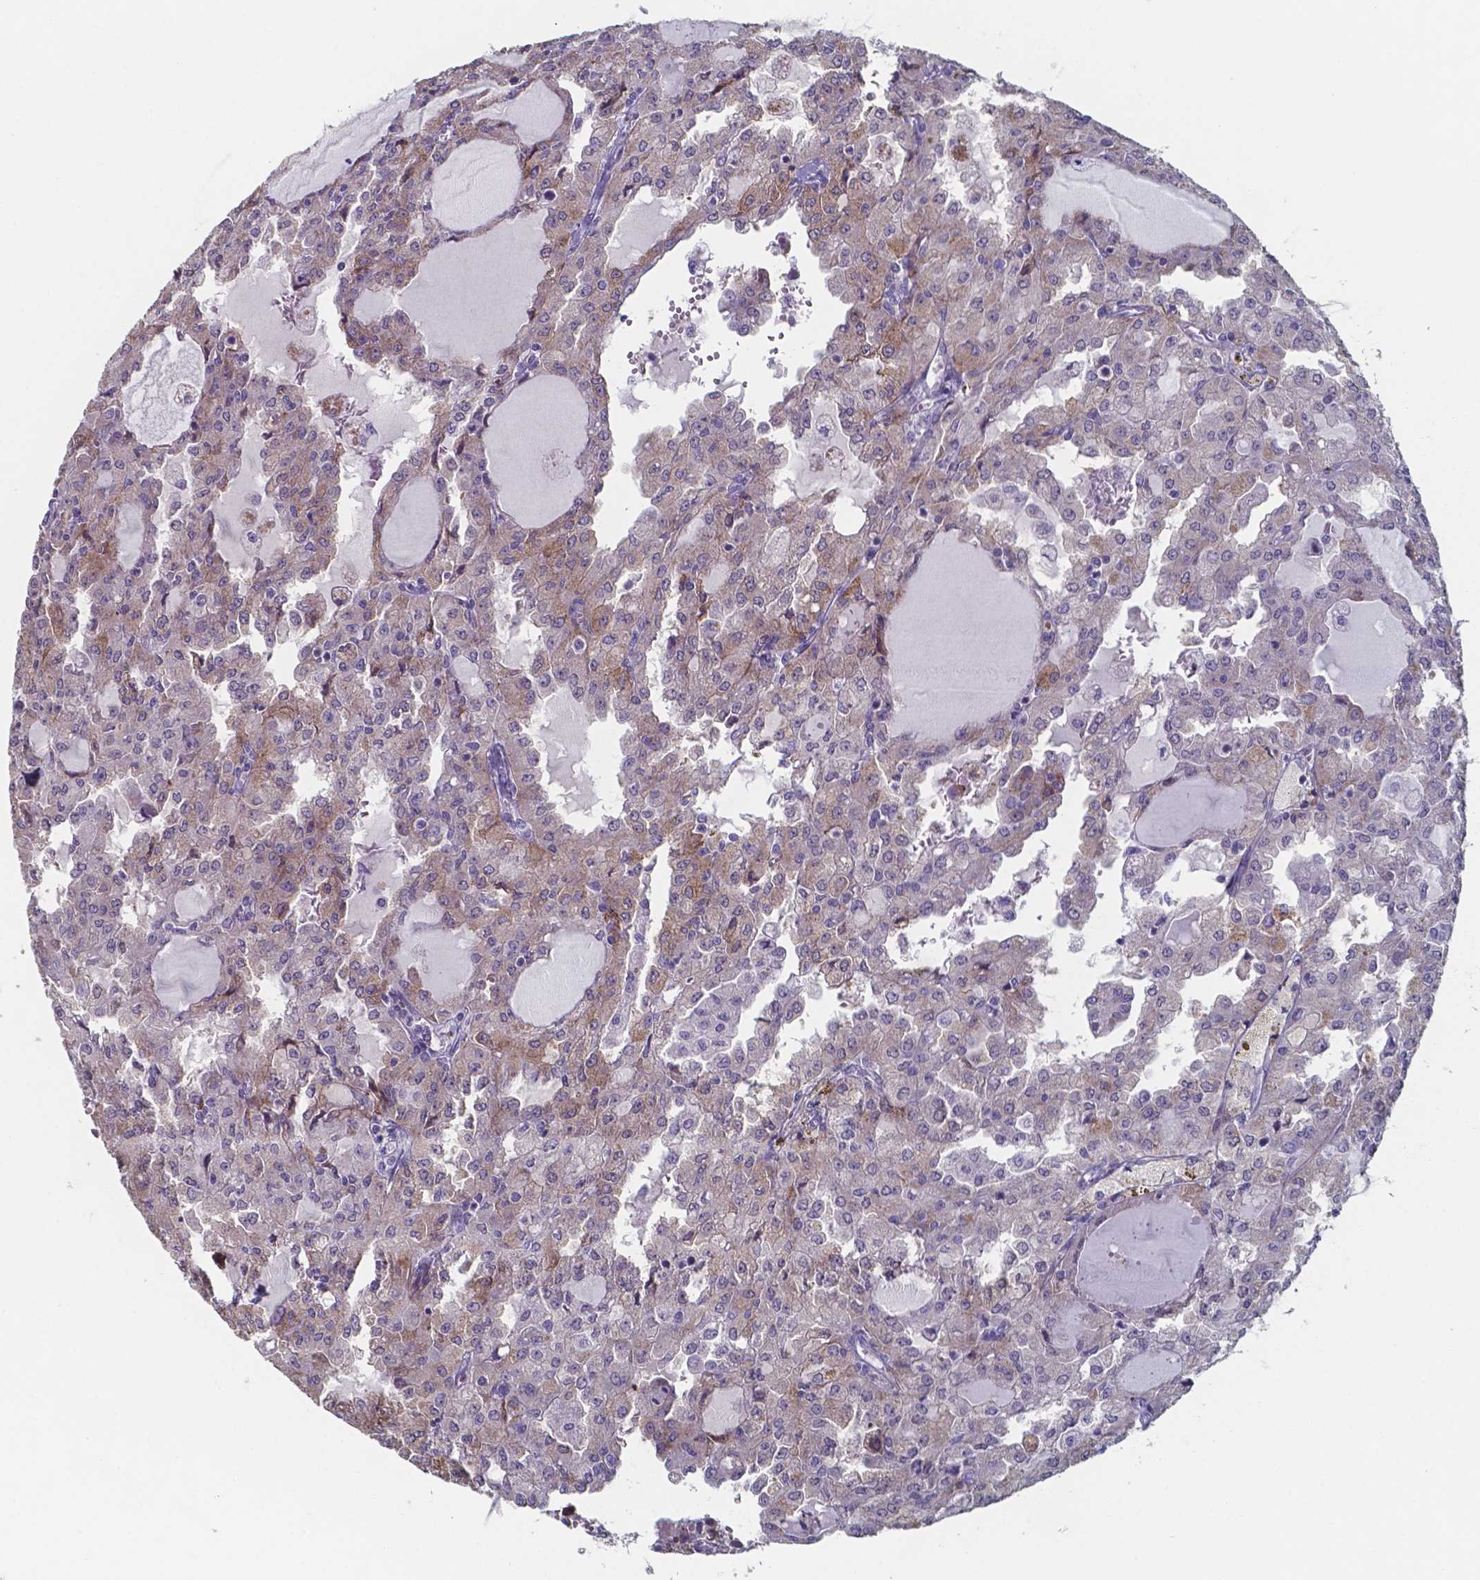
{"staining": {"intensity": "weak", "quantity": "<25%", "location": "cytoplasmic/membranous"}, "tissue": "head and neck cancer", "cell_type": "Tumor cells", "image_type": "cancer", "snomed": [{"axis": "morphology", "description": "Adenocarcinoma, NOS"}, {"axis": "topography", "description": "Head-Neck"}], "caption": "Head and neck cancer (adenocarcinoma) was stained to show a protein in brown. There is no significant staining in tumor cells.", "gene": "PLA2R1", "patient": {"sex": "male", "age": 64}}